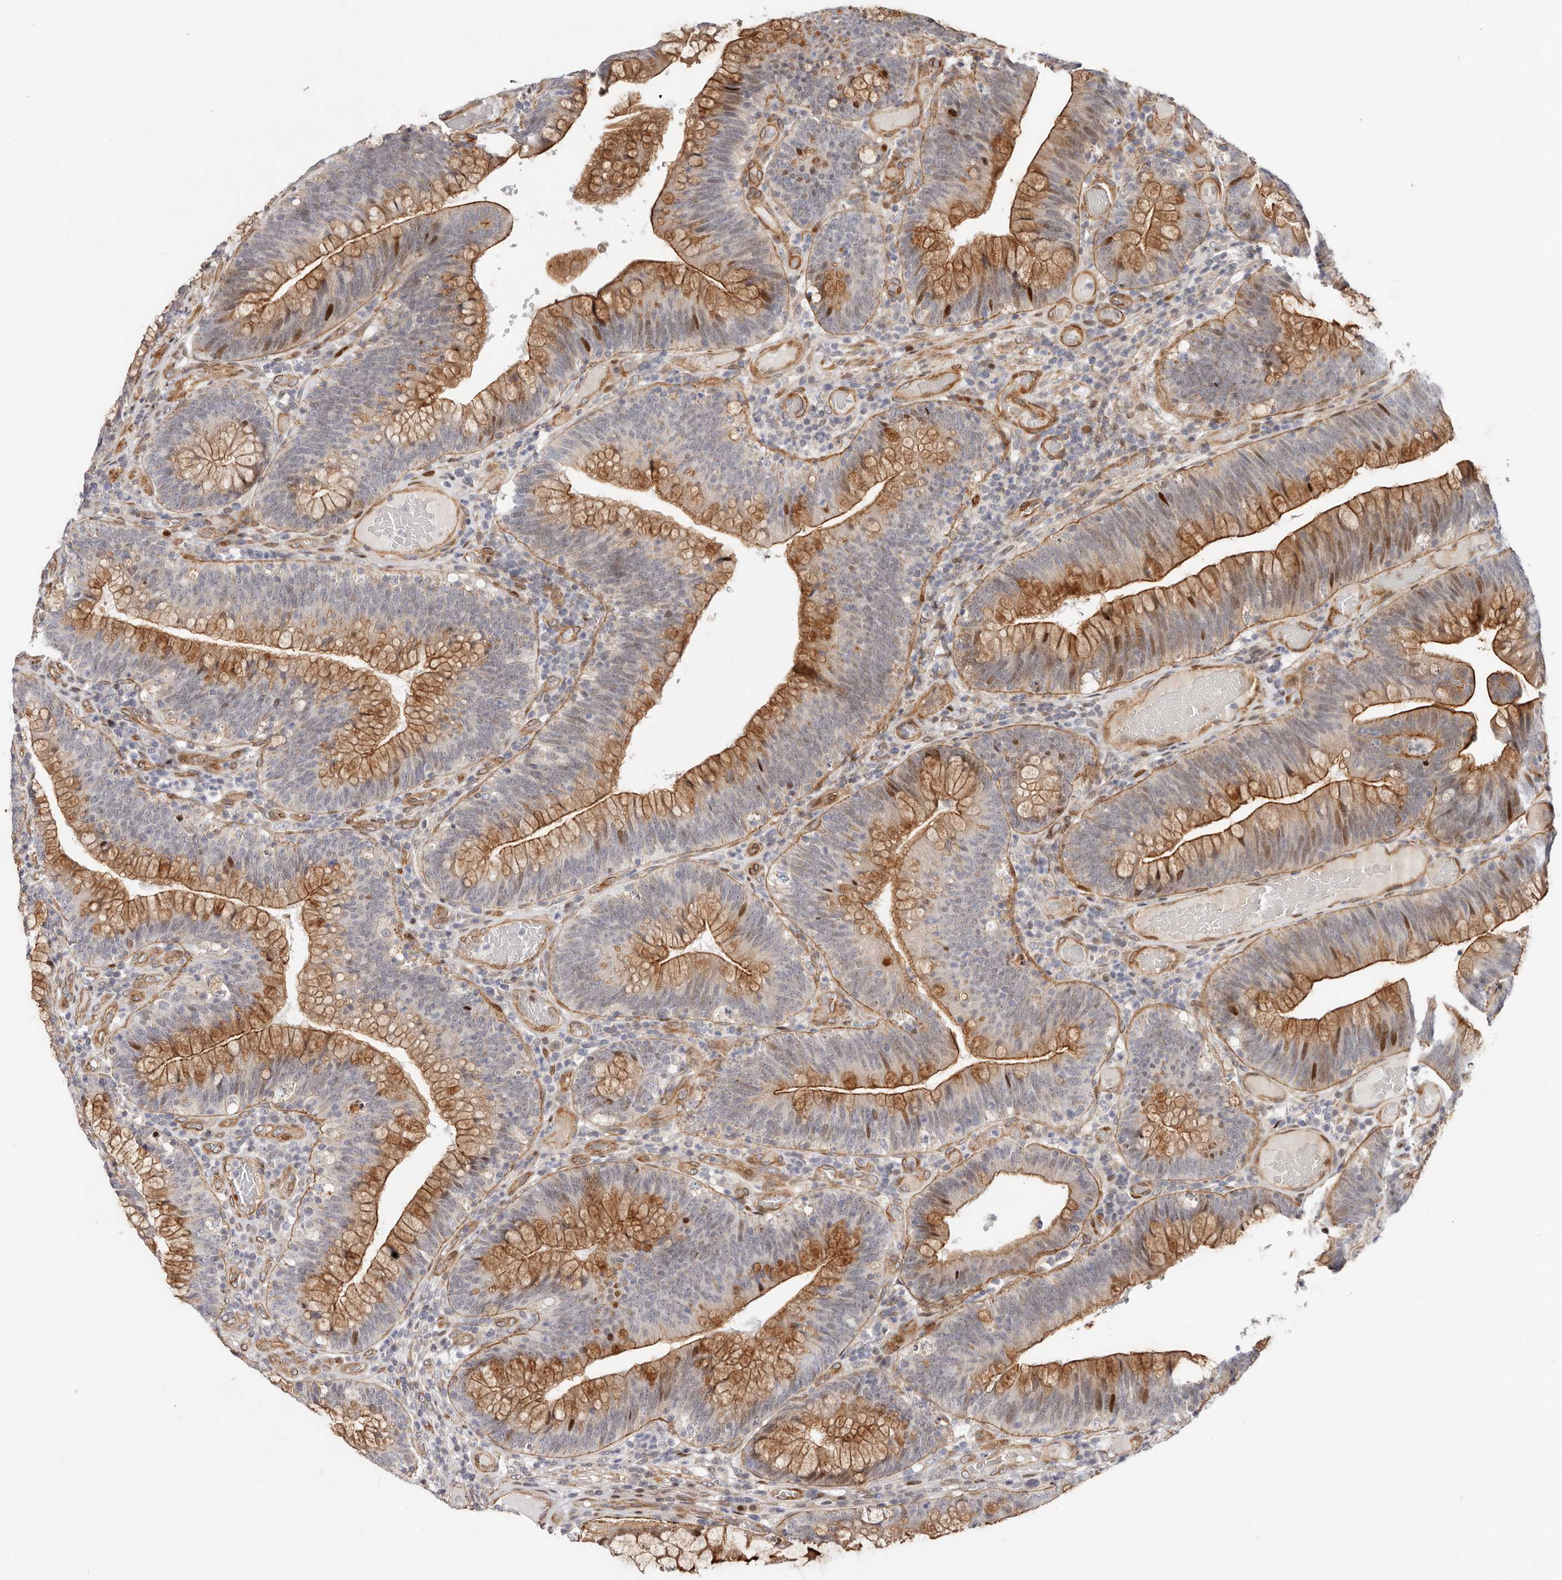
{"staining": {"intensity": "strong", "quantity": "<25%", "location": "cytoplasmic/membranous,nuclear"}, "tissue": "colorectal cancer", "cell_type": "Tumor cells", "image_type": "cancer", "snomed": [{"axis": "morphology", "description": "Normal tissue, NOS"}, {"axis": "topography", "description": "Colon"}], "caption": "Colorectal cancer stained with a brown dye displays strong cytoplasmic/membranous and nuclear positive expression in about <25% of tumor cells.", "gene": "EPHX3", "patient": {"sex": "female", "age": 82}}